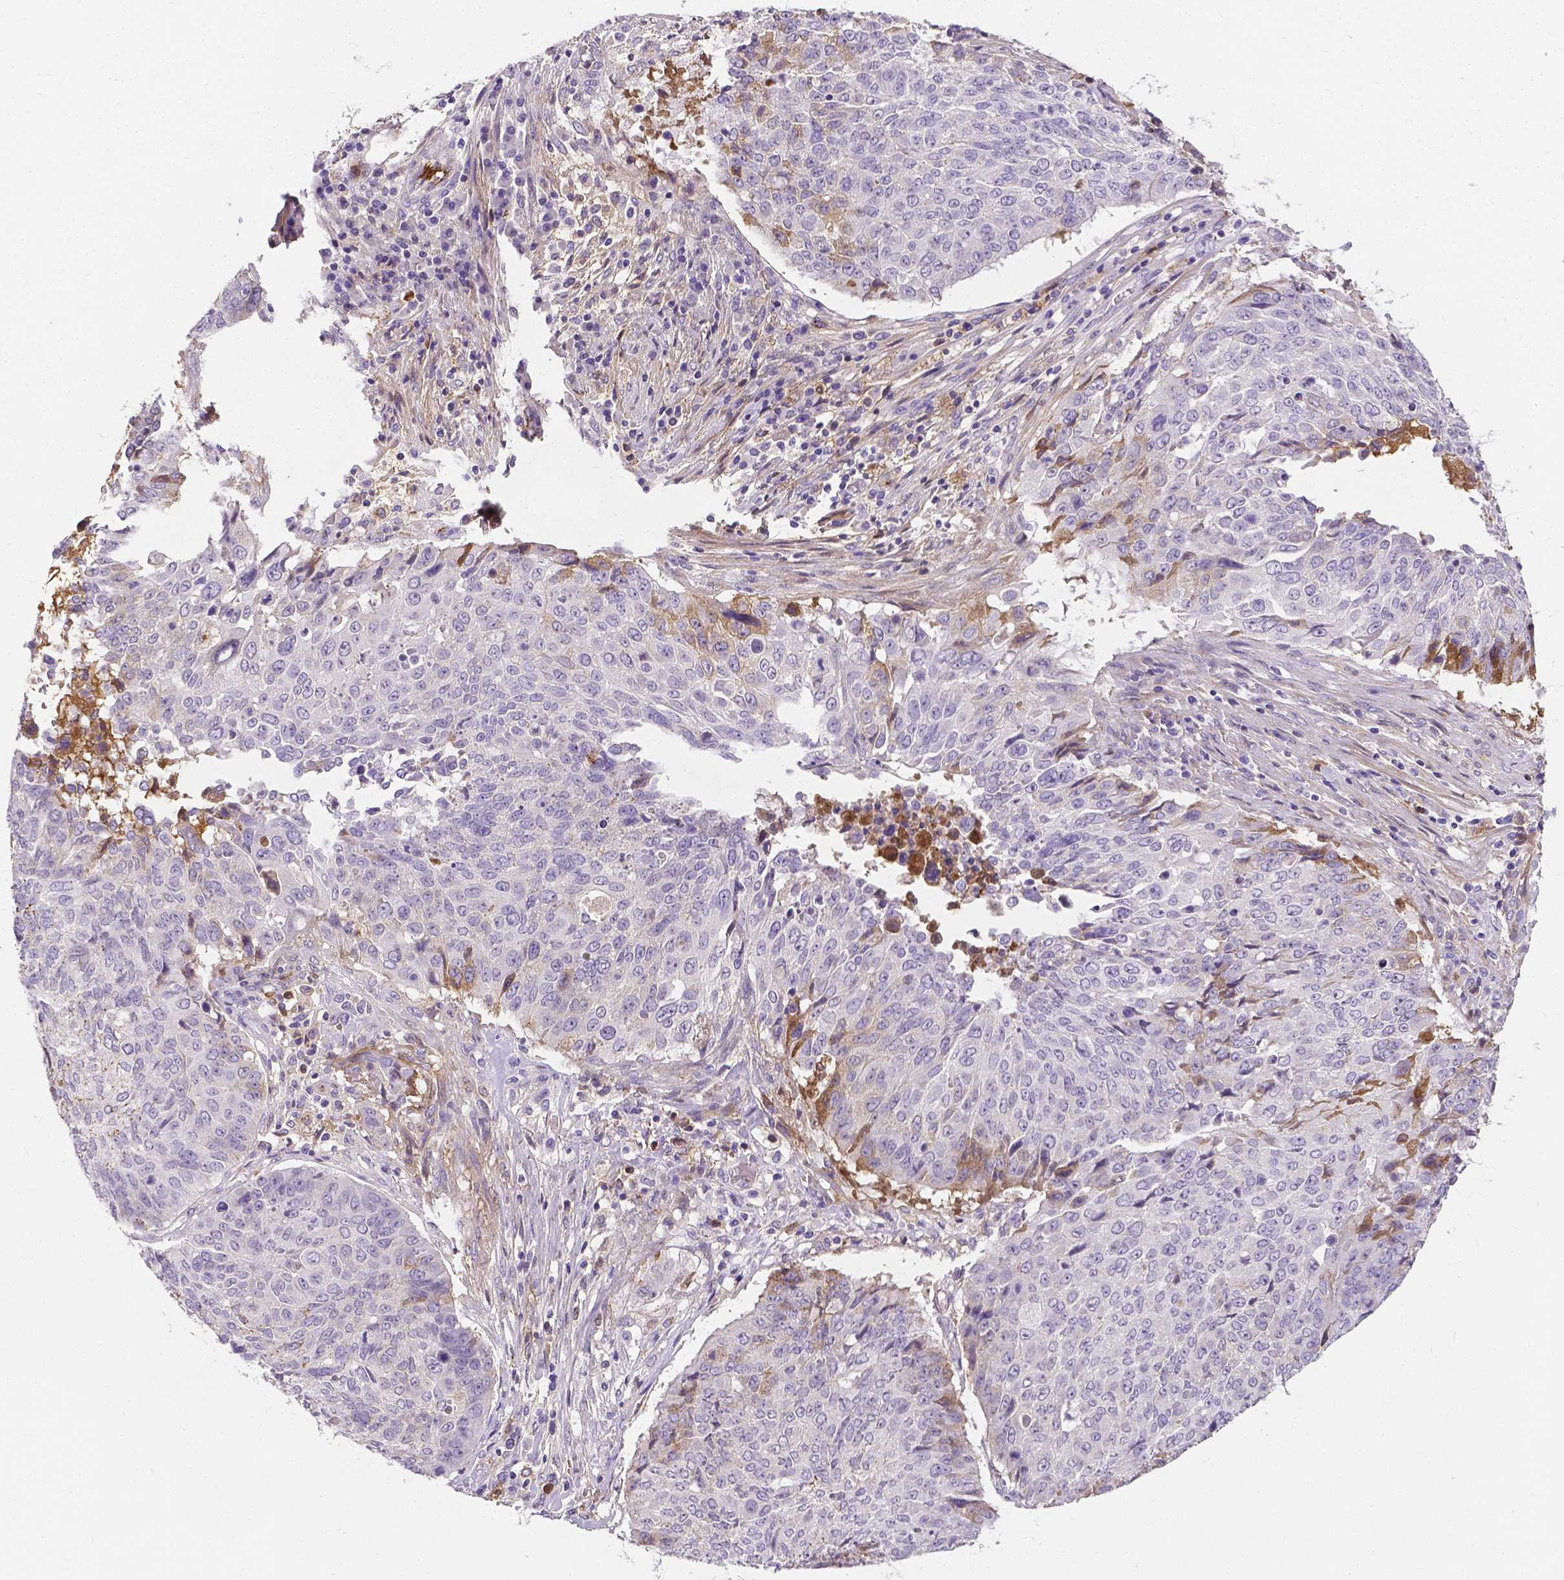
{"staining": {"intensity": "weak", "quantity": "<25%", "location": "cytoplasmic/membranous"}, "tissue": "lung cancer", "cell_type": "Tumor cells", "image_type": "cancer", "snomed": [{"axis": "morphology", "description": "Normal tissue, NOS"}, {"axis": "morphology", "description": "Squamous cell carcinoma, NOS"}, {"axis": "topography", "description": "Bronchus"}, {"axis": "topography", "description": "Lung"}], "caption": "DAB immunohistochemical staining of lung cancer (squamous cell carcinoma) exhibits no significant expression in tumor cells. (Stains: DAB immunohistochemistry with hematoxylin counter stain, Microscopy: brightfield microscopy at high magnification).", "gene": "APOE", "patient": {"sex": "male", "age": 64}}